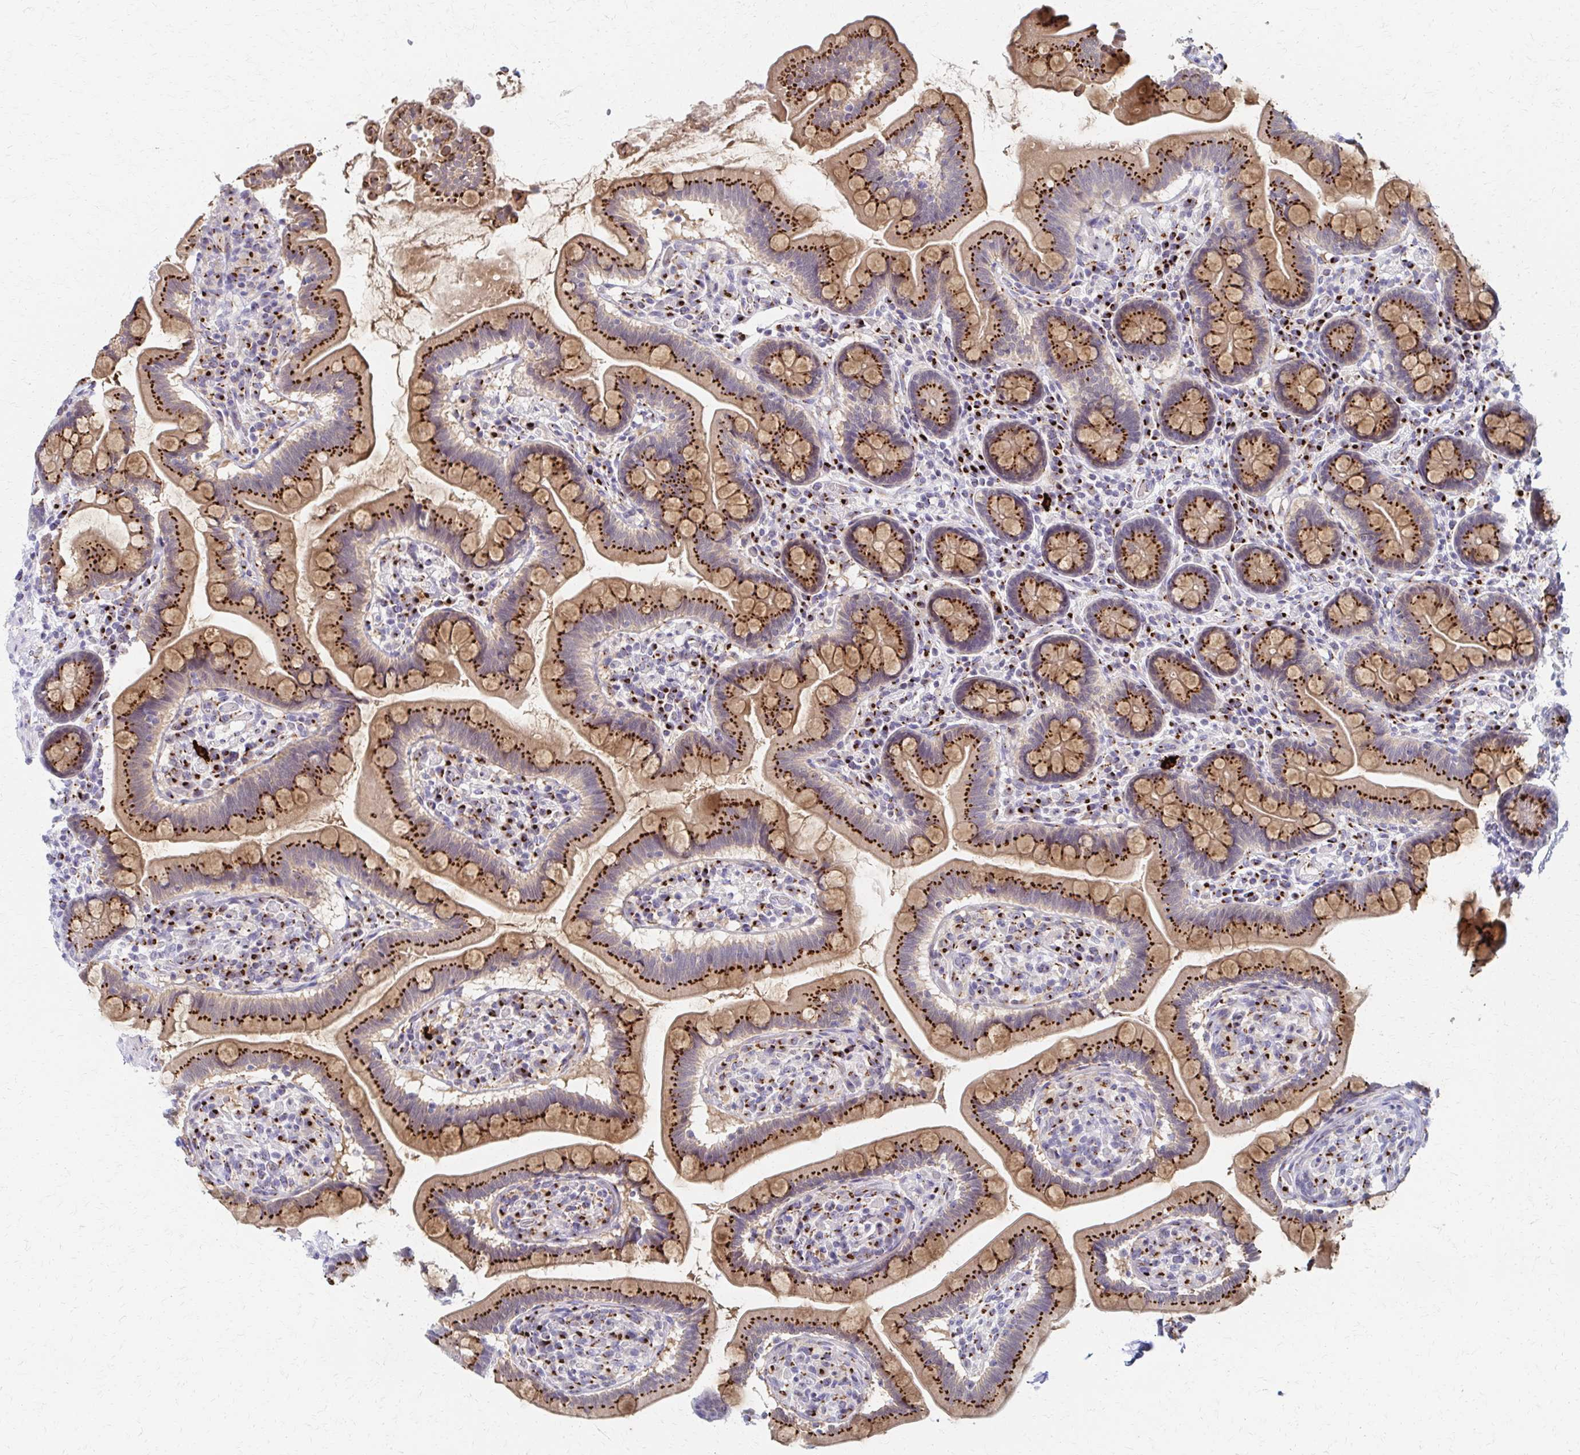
{"staining": {"intensity": "strong", "quantity": ">75%", "location": "cytoplasmic/membranous"}, "tissue": "small intestine", "cell_type": "Glandular cells", "image_type": "normal", "snomed": [{"axis": "morphology", "description": "Normal tissue, NOS"}, {"axis": "topography", "description": "Small intestine"}], "caption": "Immunohistochemical staining of normal small intestine shows high levels of strong cytoplasmic/membranous staining in approximately >75% of glandular cells.", "gene": "ENSG00000254692", "patient": {"sex": "female", "age": 64}}